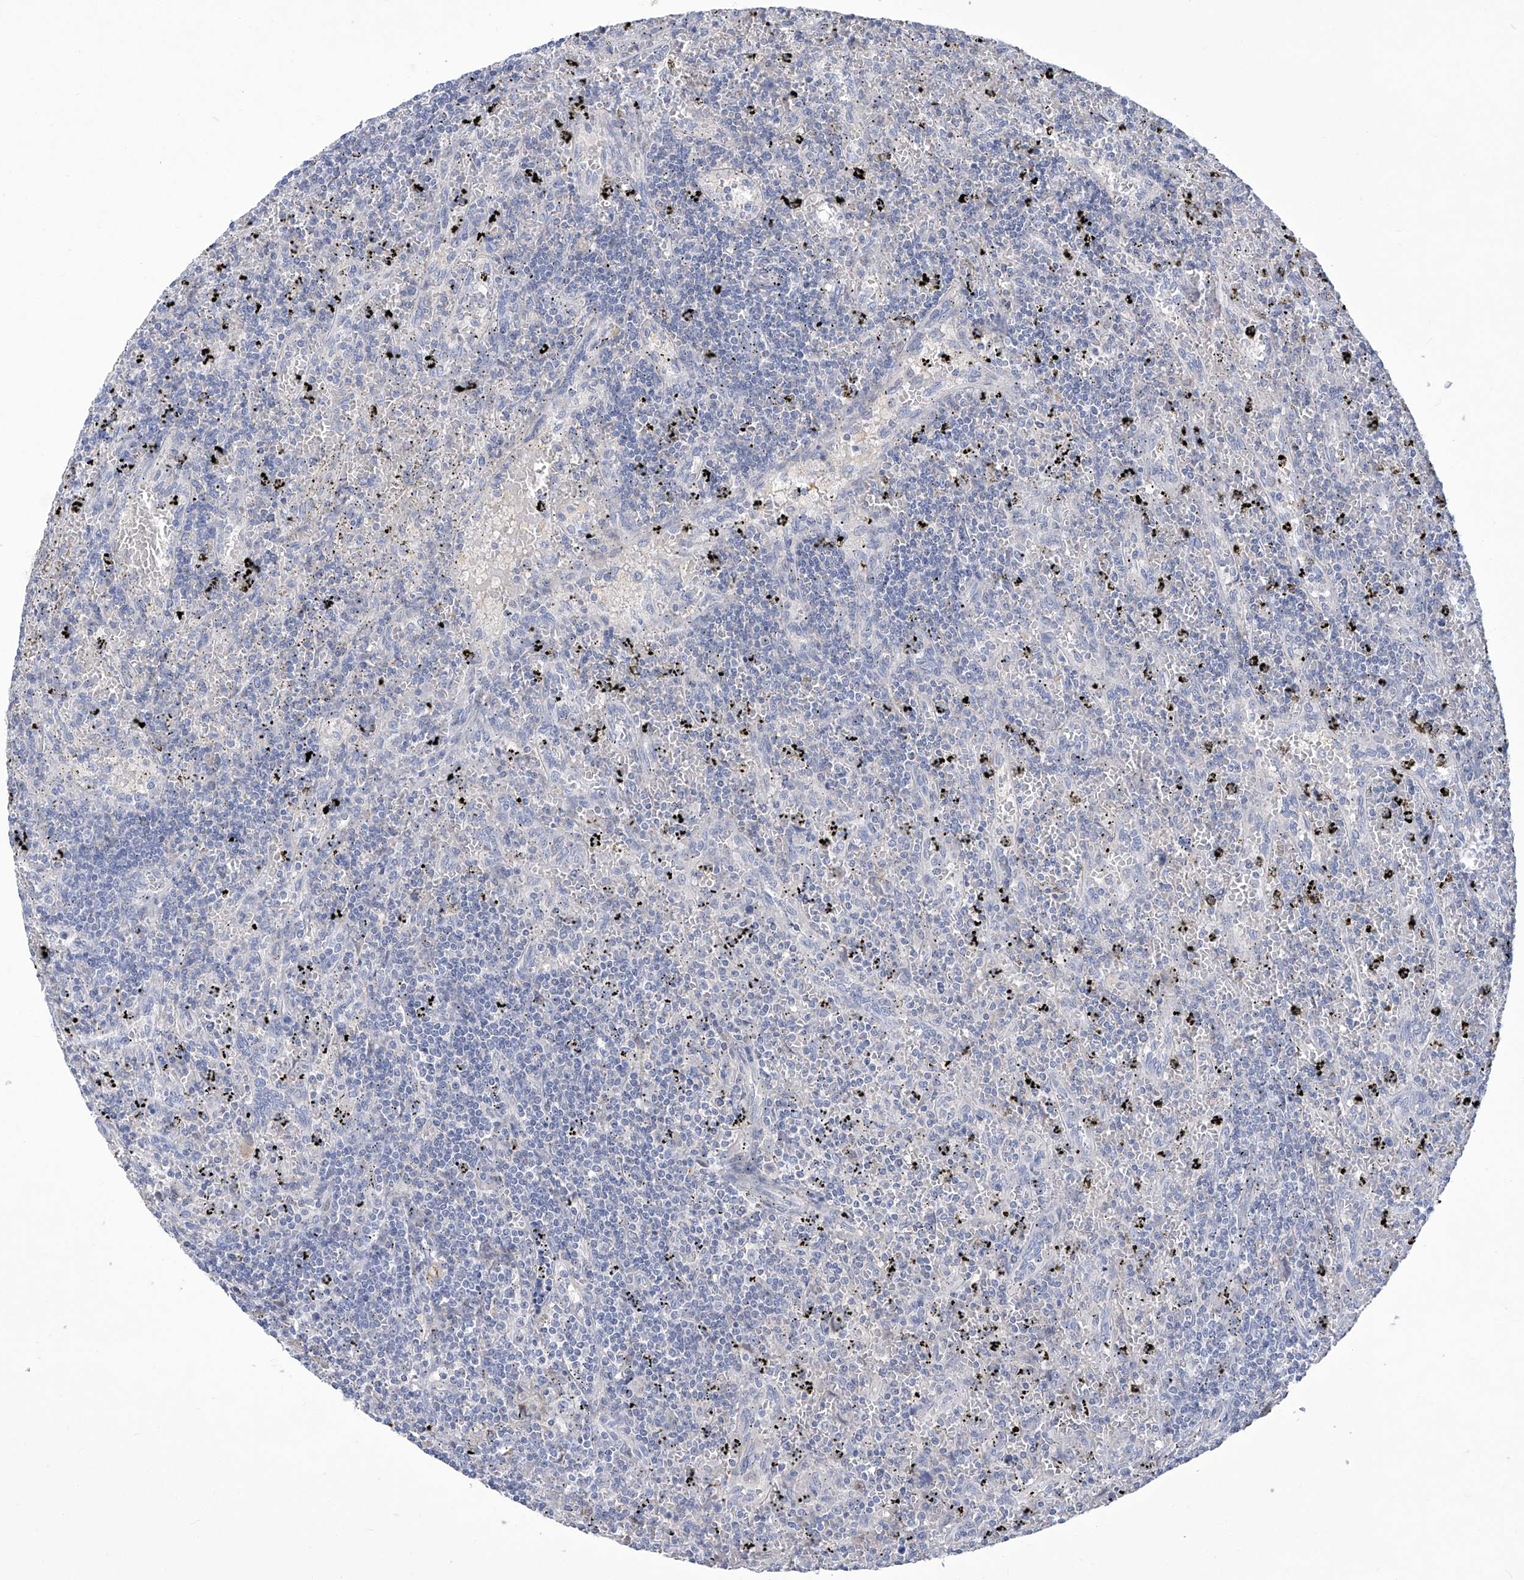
{"staining": {"intensity": "negative", "quantity": "none", "location": "none"}, "tissue": "lymphoma", "cell_type": "Tumor cells", "image_type": "cancer", "snomed": [{"axis": "morphology", "description": "Malignant lymphoma, non-Hodgkin's type, Low grade"}, {"axis": "topography", "description": "Spleen"}], "caption": "Immunohistochemistry (IHC) of human lymphoma demonstrates no expression in tumor cells.", "gene": "TXNIP", "patient": {"sex": "male", "age": 76}}